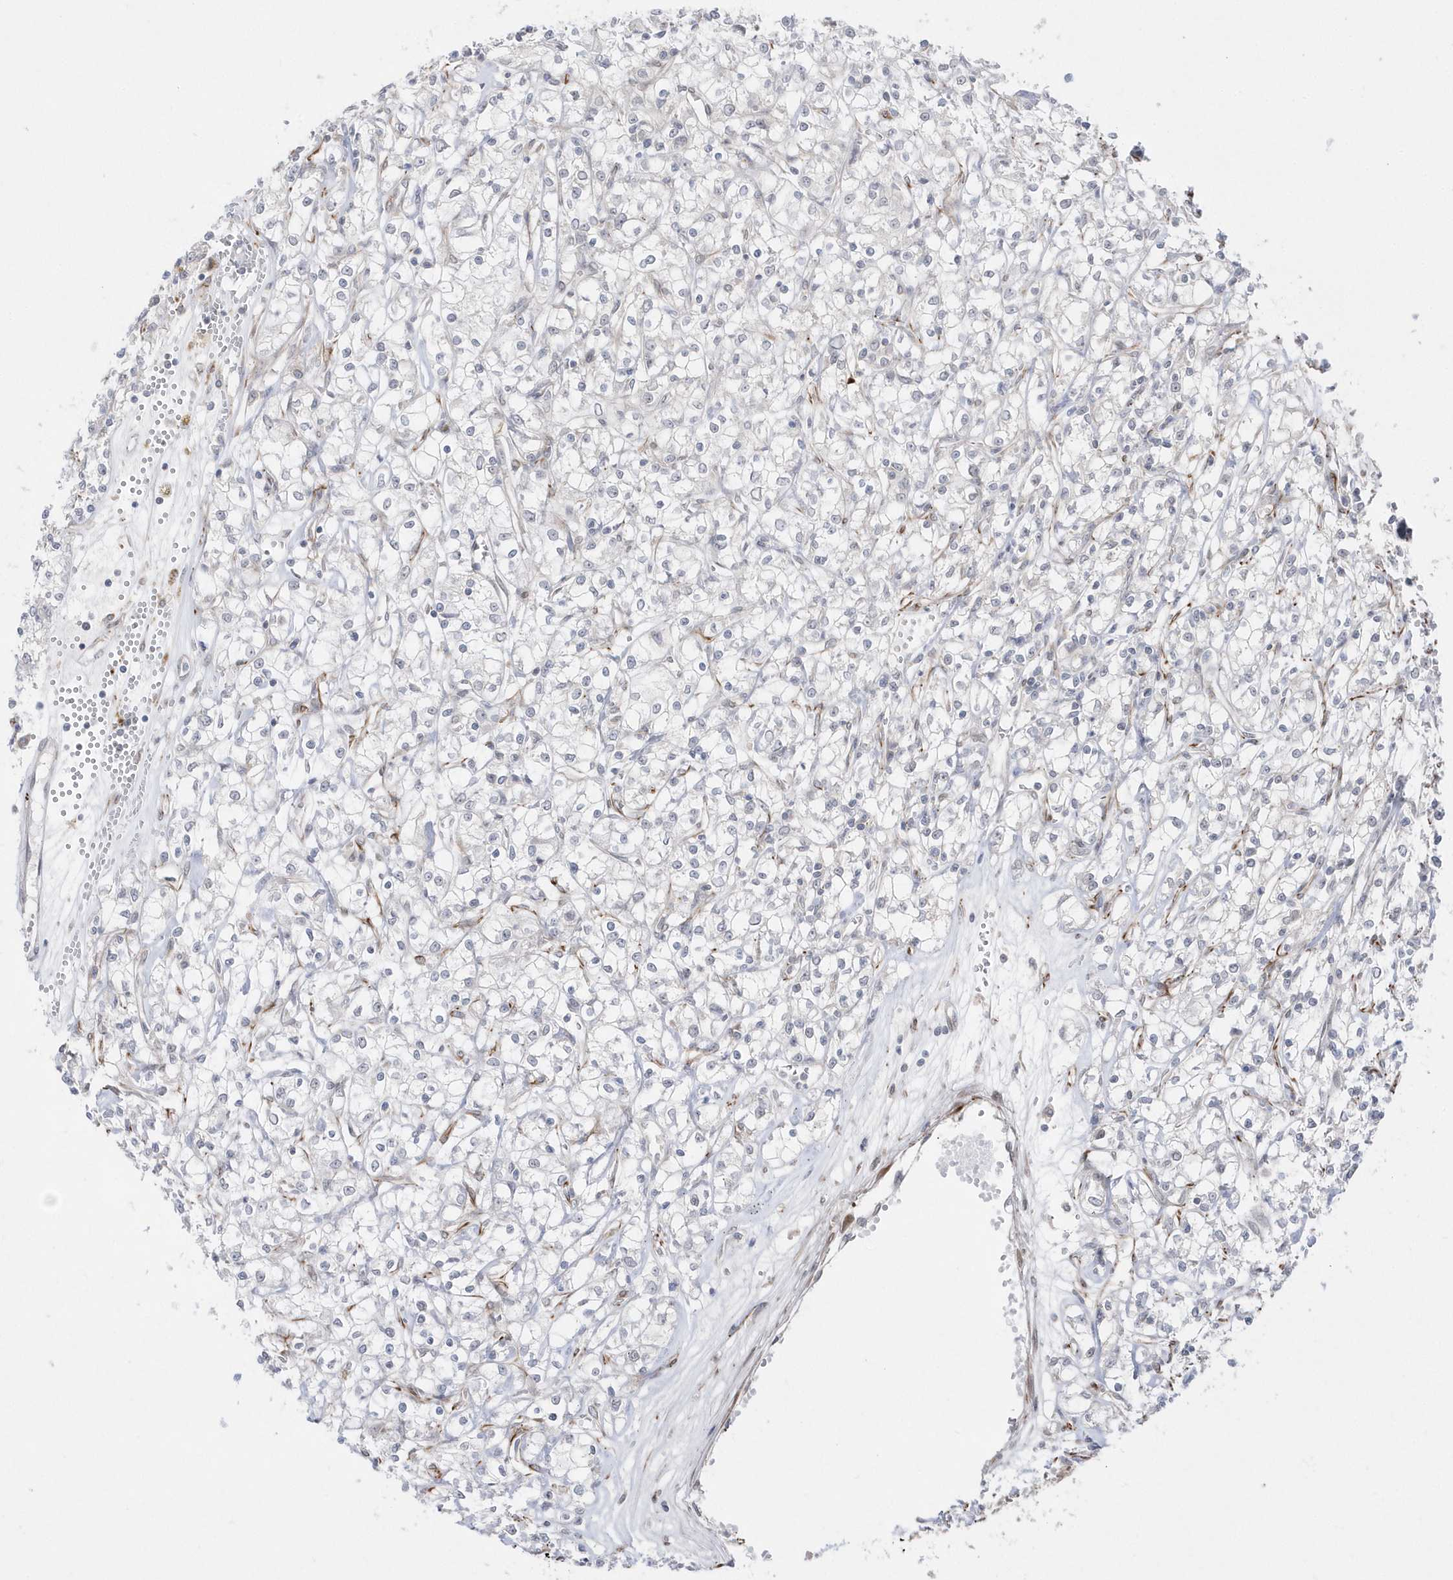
{"staining": {"intensity": "negative", "quantity": "none", "location": "none"}, "tissue": "renal cancer", "cell_type": "Tumor cells", "image_type": "cancer", "snomed": [{"axis": "morphology", "description": "Adenocarcinoma, NOS"}, {"axis": "topography", "description": "Kidney"}], "caption": "Tumor cells are negative for brown protein staining in renal cancer.", "gene": "DHX57", "patient": {"sex": "female", "age": 59}}